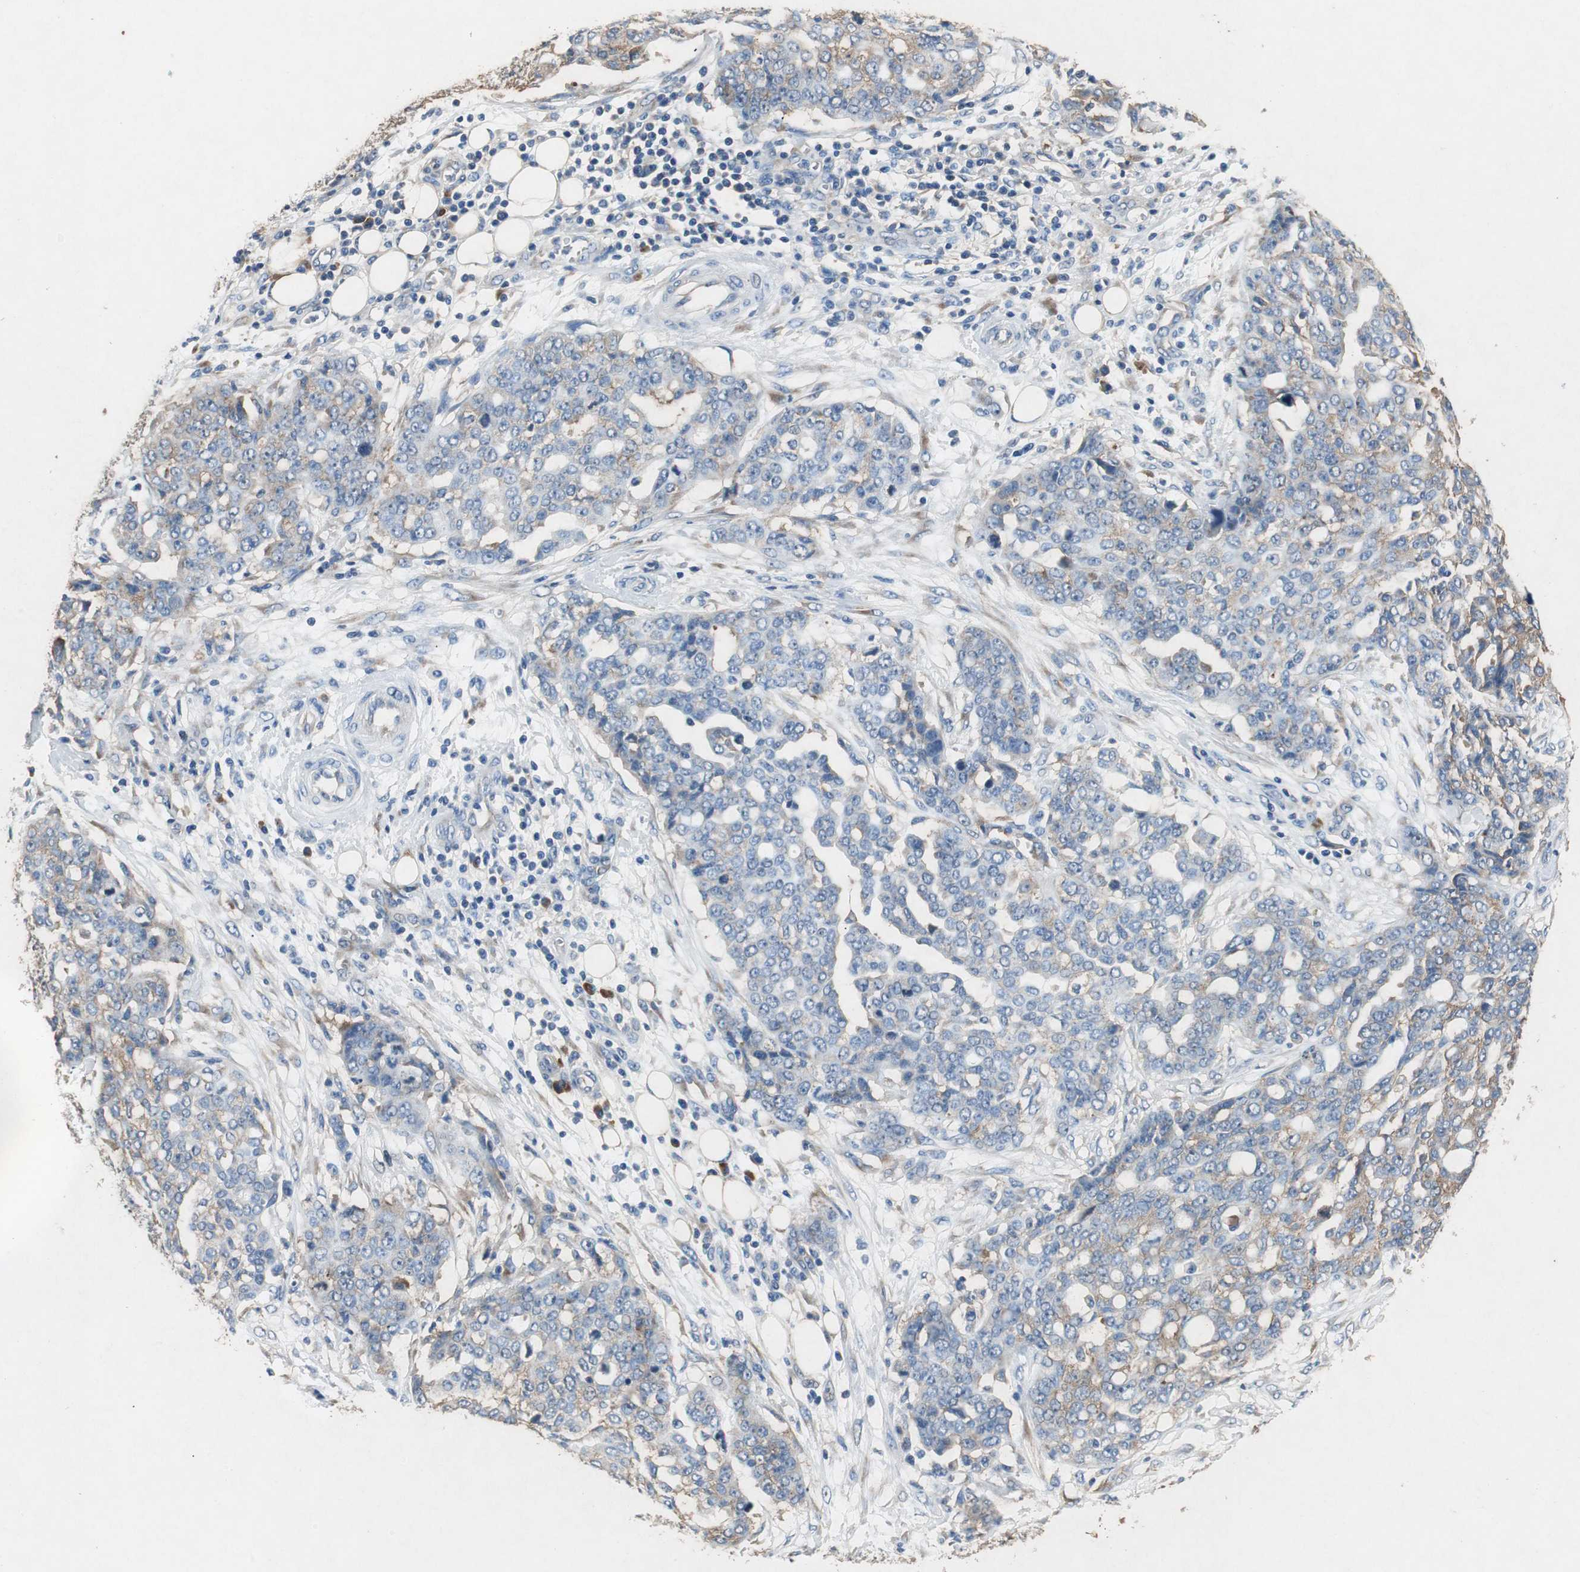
{"staining": {"intensity": "weak", "quantity": ">75%", "location": "cytoplasmic/membranous"}, "tissue": "ovarian cancer", "cell_type": "Tumor cells", "image_type": "cancer", "snomed": [{"axis": "morphology", "description": "Cystadenocarcinoma, serous, NOS"}, {"axis": "topography", "description": "Soft tissue"}, {"axis": "topography", "description": "Ovary"}], "caption": "Immunohistochemistry (IHC) staining of serous cystadenocarcinoma (ovarian), which demonstrates low levels of weak cytoplasmic/membranous staining in about >75% of tumor cells indicating weak cytoplasmic/membranous protein positivity. The staining was performed using DAB (brown) for protein detection and nuclei were counterstained in hematoxylin (blue).", "gene": "RPL35", "patient": {"sex": "female", "age": 57}}